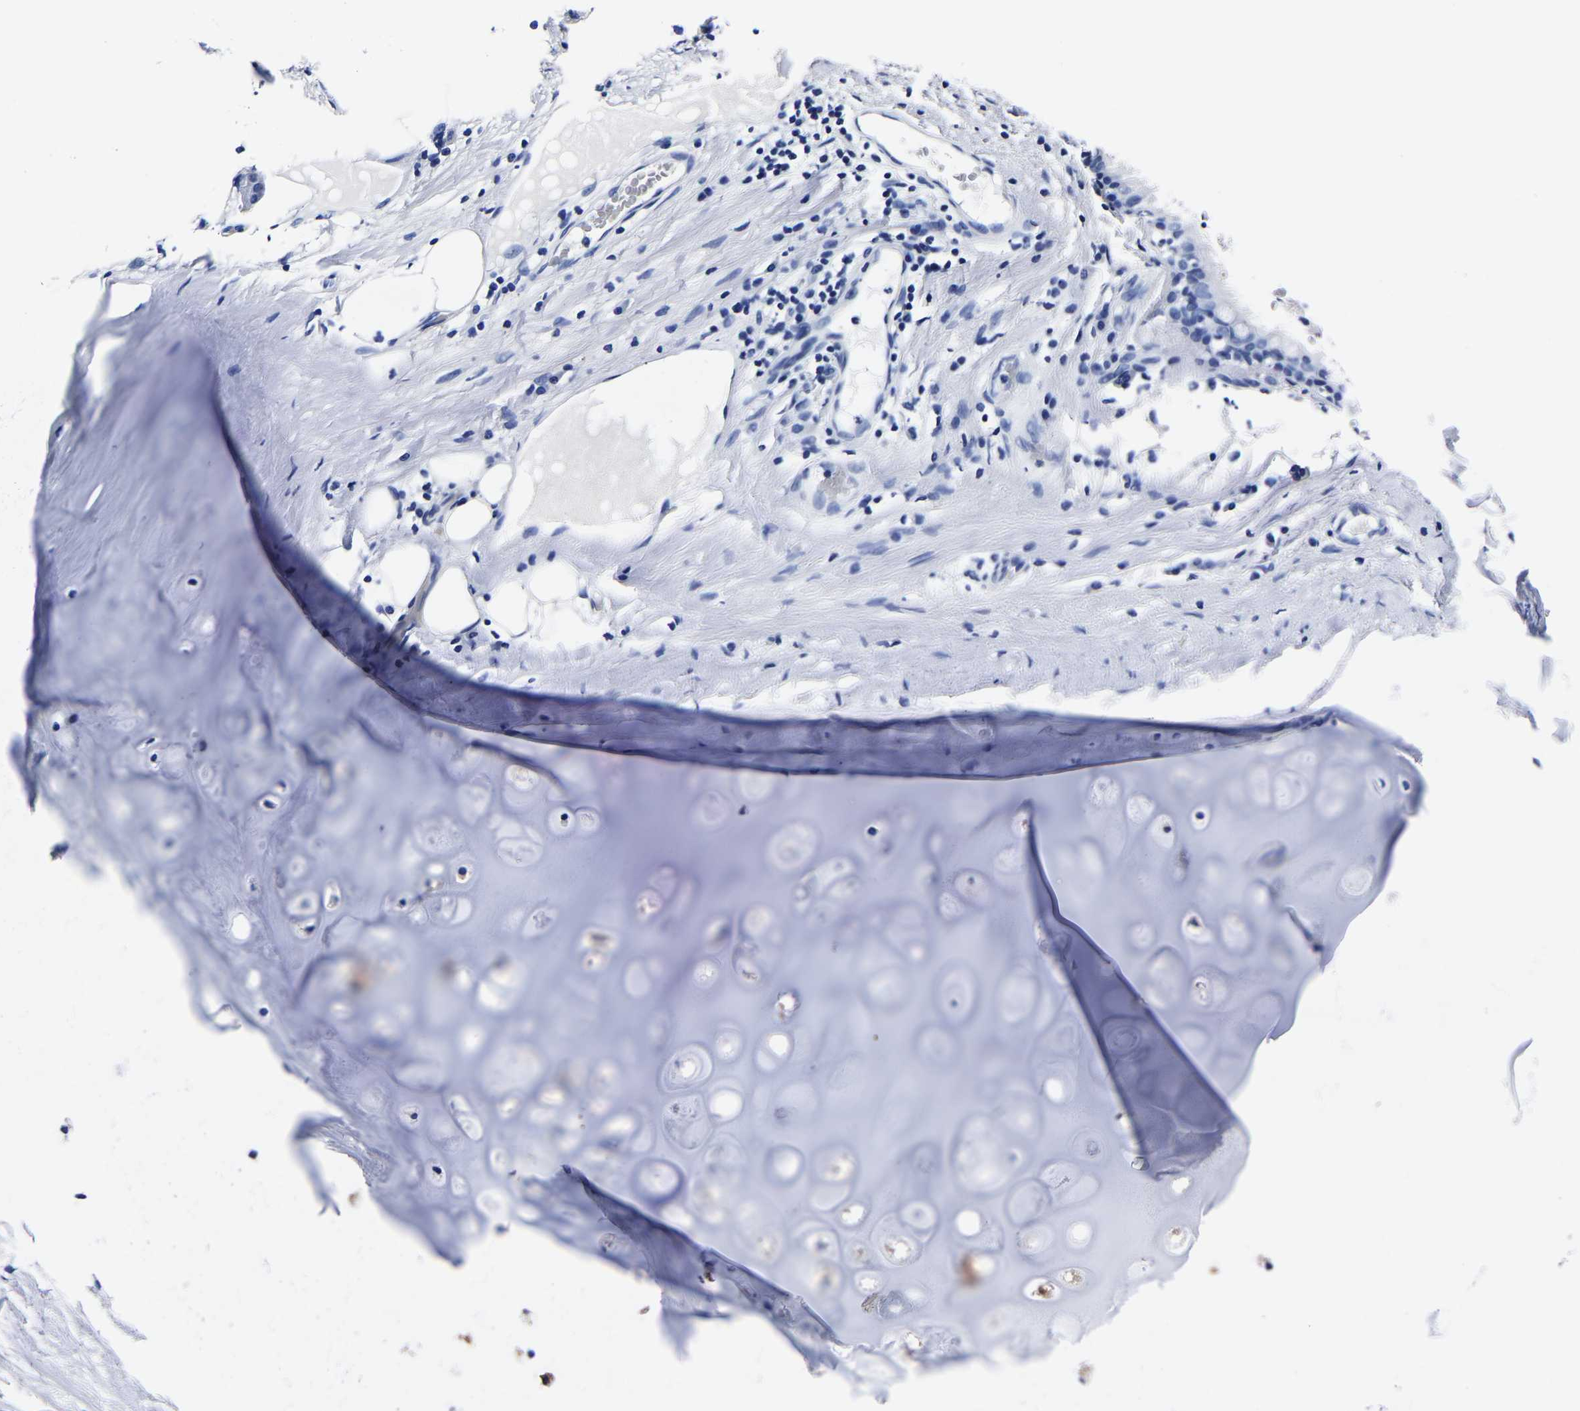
{"staining": {"intensity": "negative", "quantity": "none", "location": "none"}, "tissue": "bronchus", "cell_type": "Respiratory epithelial cells", "image_type": "normal", "snomed": [{"axis": "morphology", "description": "Normal tissue, NOS"}, {"axis": "morphology", "description": "Inflammation, NOS"}, {"axis": "topography", "description": "Cartilage tissue"}, {"axis": "topography", "description": "Bronchus"}], "caption": "Immunohistochemistry of unremarkable human bronchus shows no staining in respiratory epithelial cells. (DAB IHC visualized using brightfield microscopy, high magnification).", "gene": "CPA2", "patient": {"sex": "male", "age": 77}}